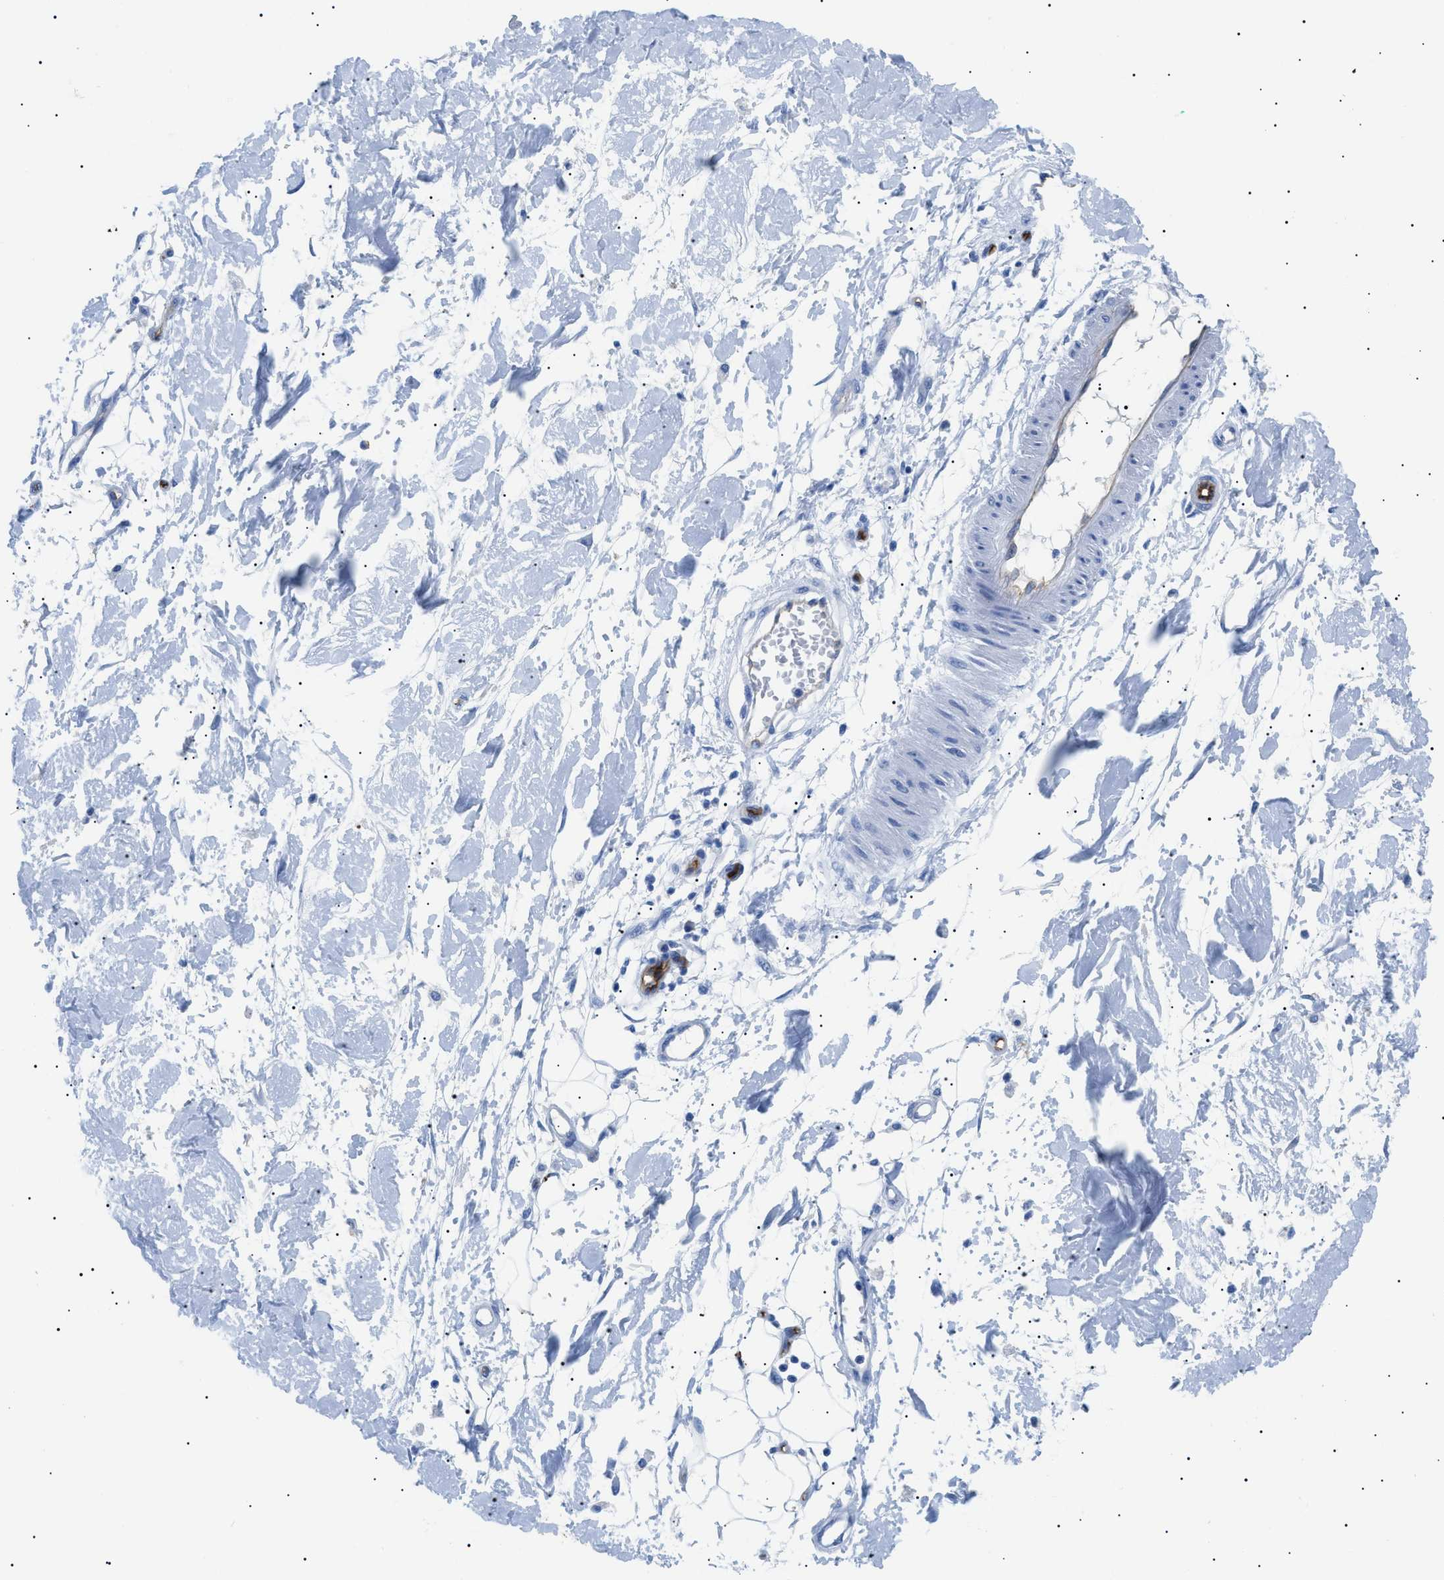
{"staining": {"intensity": "negative", "quantity": "none", "location": "none"}, "tissue": "adipose tissue", "cell_type": "Adipocytes", "image_type": "normal", "snomed": [{"axis": "morphology", "description": "Normal tissue, NOS"}, {"axis": "morphology", "description": "Squamous cell carcinoma, NOS"}, {"axis": "topography", "description": "Skin"}, {"axis": "topography", "description": "Peripheral nerve tissue"}], "caption": "High magnification brightfield microscopy of benign adipose tissue stained with DAB (3,3'-diaminobenzidine) (brown) and counterstained with hematoxylin (blue): adipocytes show no significant expression. Brightfield microscopy of immunohistochemistry stained with DAB (3,3'-diaminobenzidine) (brown) and hematoxylin (blue), captured at high magnification.", "gene": "PODXL", "patient": {"sex": "male", "age": 83}}